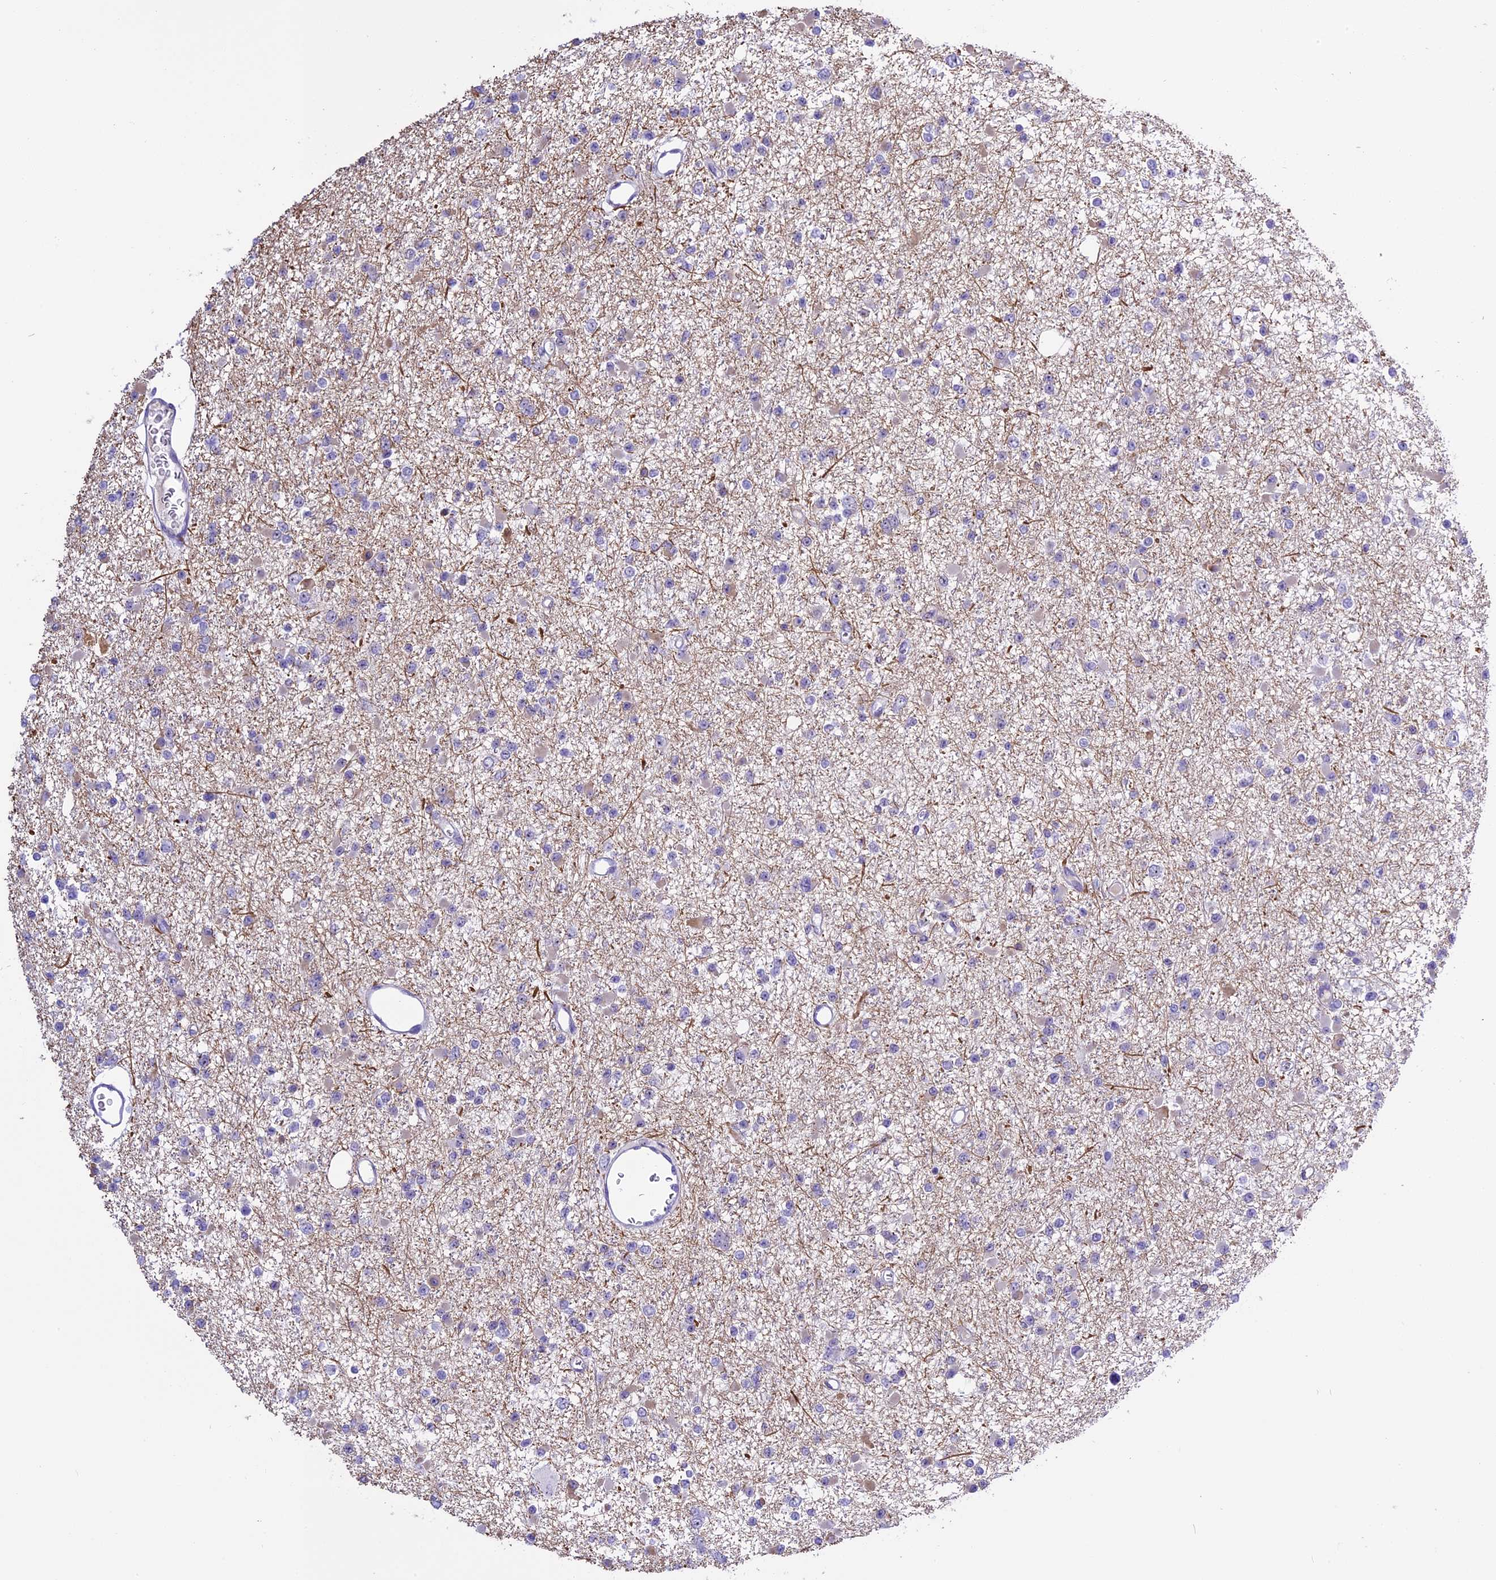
{"staining": {"intensity": "negative", "quantity": "none", "location": "none"}, "tissue": "glioma", "cell_type": "Tumor cells", "image_type": "cancer", "snomed": [{"axis": "morphology", "description": "Glioma, malignant, Low grade"}, {"axis": "topography", "description": "Brain"}], "caption": "Micrograph shows no protein positivity in tumor cells of malignant low-grade glioma tissue. The staining was performed using DAB (3,3'-diaminobenzidine) to visualize the protein expression in brown, while the nuclei were stained in blue with hematoxylin (Magnification: 20x).", "gene": "TBL3", "patient": {"sex": "female", "age": 22}}